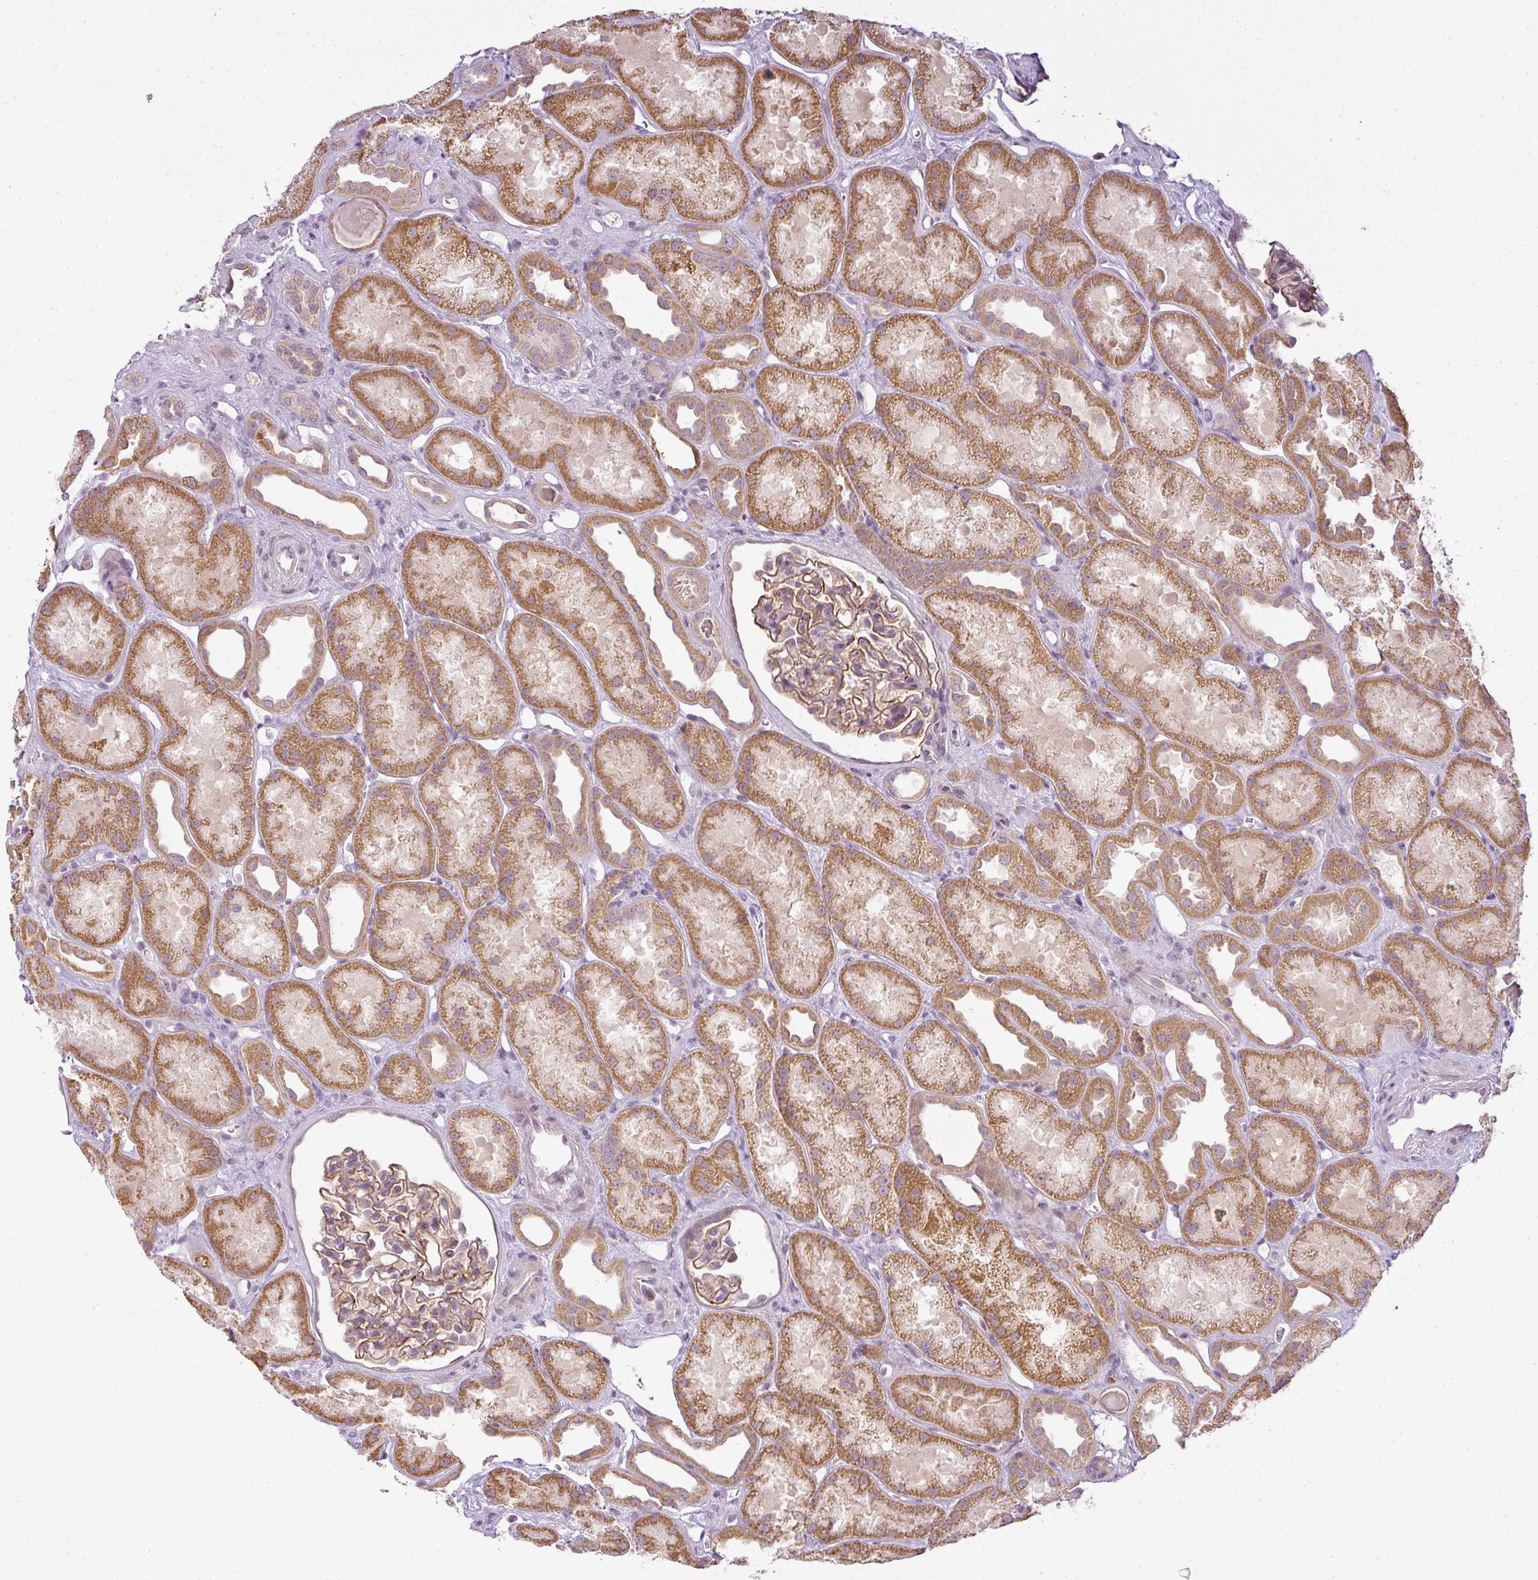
{"staining": {"intensity": "moderate", "quantity": ">75%", "location": "cytoplasmic/membranous"}, "tissue": "kidney", "cell_type": "Cells in glomeruli", "image_type": "normal", "snomed": [{"axis": "morphology", "description": "Normal tissue, NOS"}, {"axis": "topography", "description": "Kidney"}], "caption": "Kidney stained with DAB (3,3'-diaminobenzidine) immunohistochemistry exhibits medium levels of moderate cytoplasmic/membranous positivity in approximately >75% of cells in glomeruli.", "gene": "LY75", "patient": {"sex": "male", "age": 61}}